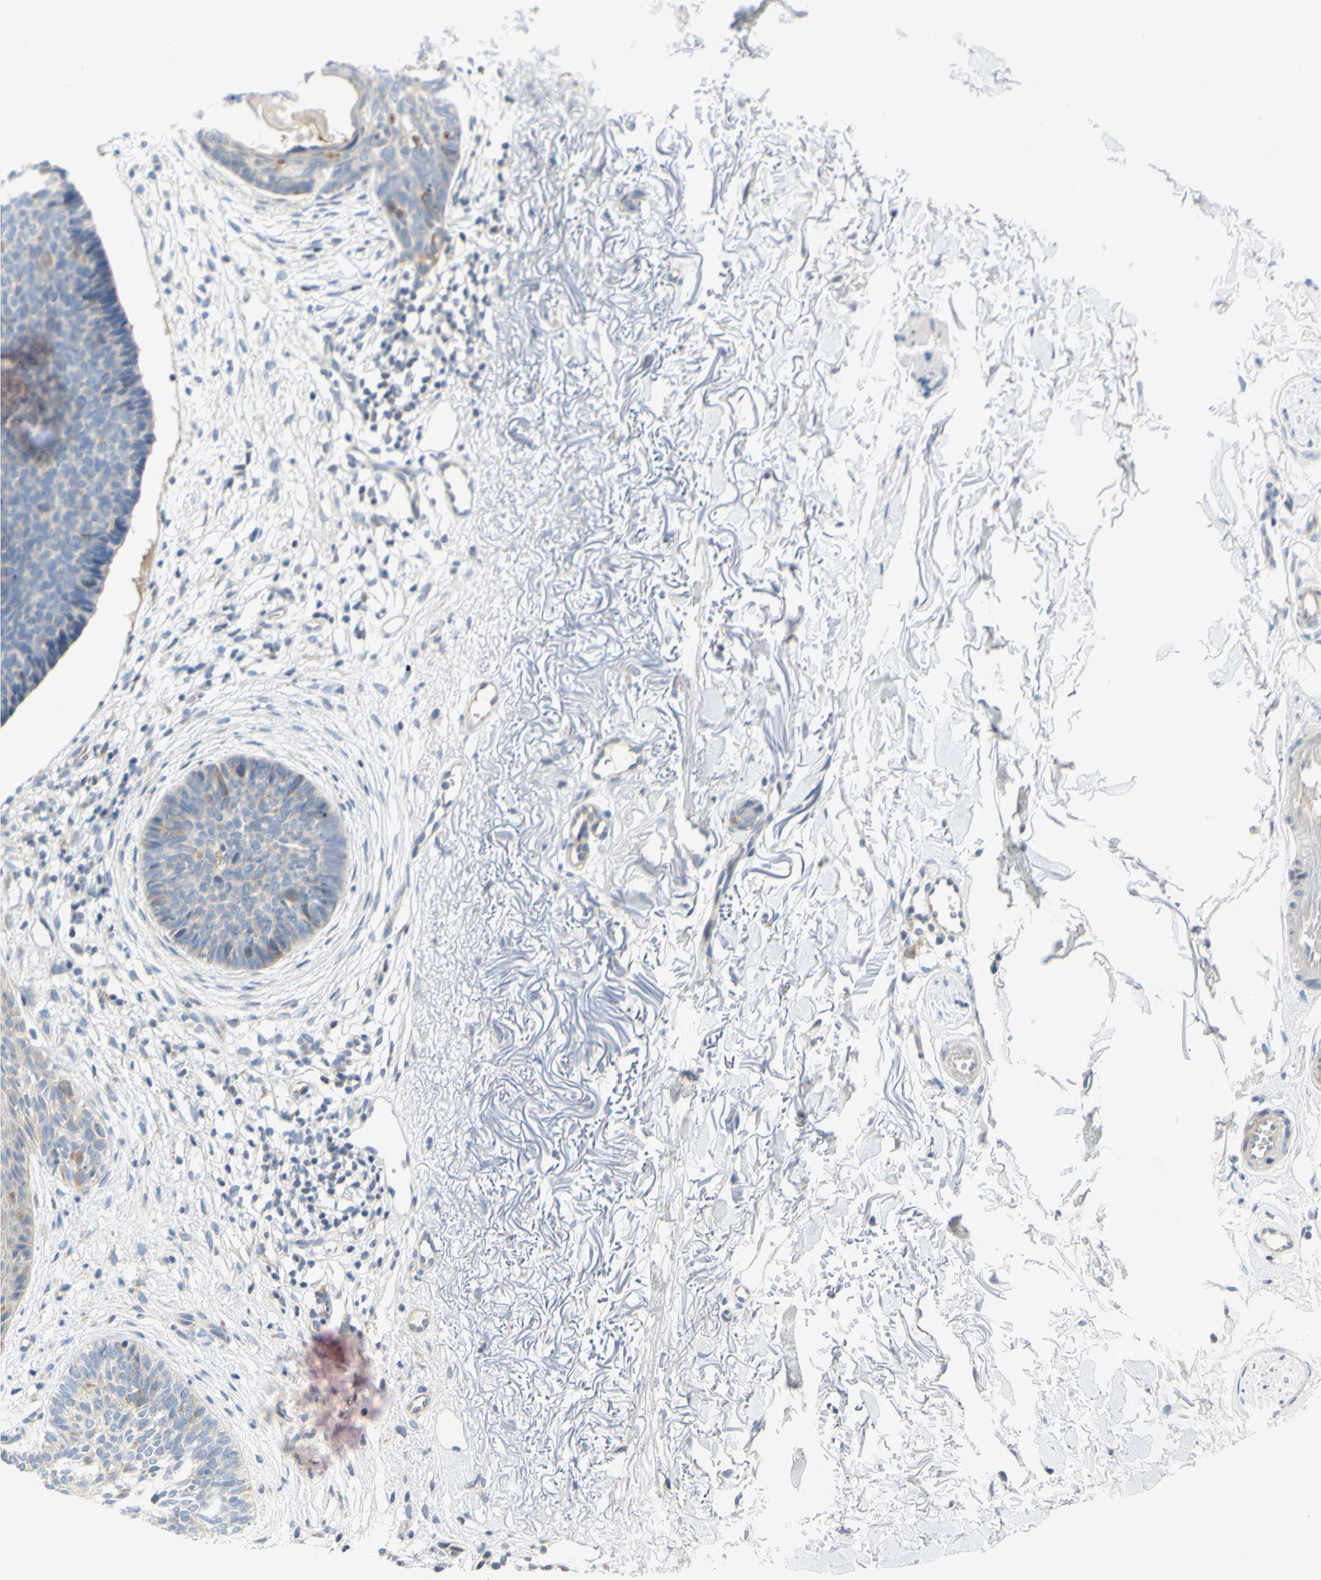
{"staining": {"intensity": "weak", "quantity": "<25%", "location": "cytoplasmic/membranous"}, "tissue": "skin cancer", "cell_type": "Tumor cells", "image_type": "cancer", "snomed": [{"axis": "morphology", "description": "Basal cell carcinoma"}, {"axis": "topography", "description": "Skin"}], "caption": "DAB immunohistochemical staining of human skin cancer reveals no significant positivity in tumor cells. The staining was performed using DAB (3,3'-diaminobenzidine) to visualize the protein expression in brown, while the nuclei were stained in blue with hematoxylin (Magnification: 20x).", "gene": "CCNB2", "patient": {"sex": "female", "age": 70}}